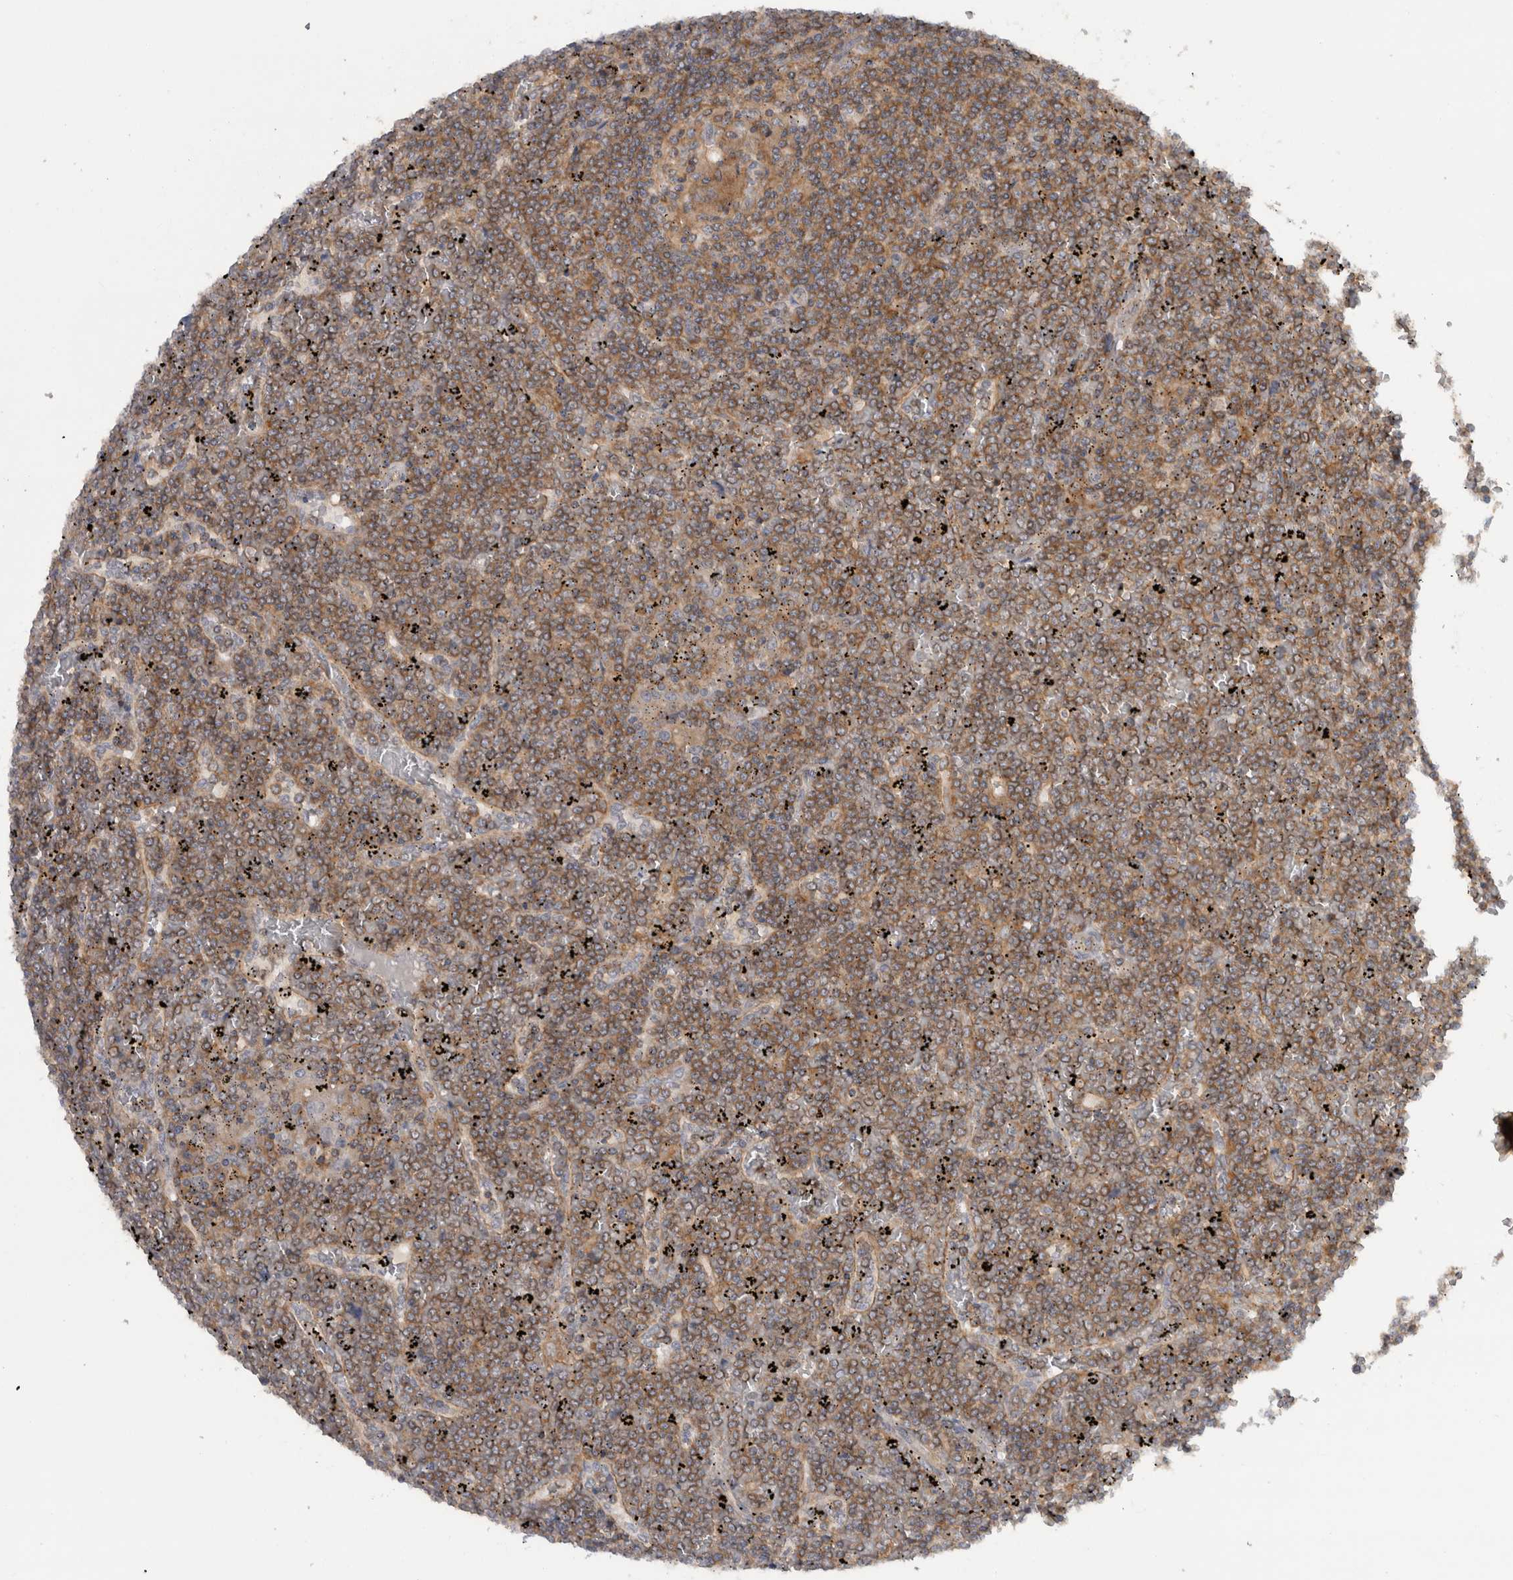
{"staining": {"intensity": "moderate", "quantity": ">75%", "location": "cytoplasmic/membranous"}, "tissue": "lymphoma", "cell_type": "Tumor cells", "image_type": "cancer", "snomed": [{"axis": "morphology", "description": "Malignant lymphoma, non-Hodgkin's type, Low grade"}, {"axis": "topography", "description": "Spleen"}], "caption": "Human low-grade malignant lymphoma, non-Hodgkin's type stained with a brown dye exhibits moderate cytoplasmic/membranous positive expression in approximately >75% of tumor cells.", "gene": "SCARA5", "patient": {"sex": "female", "age": 19}}